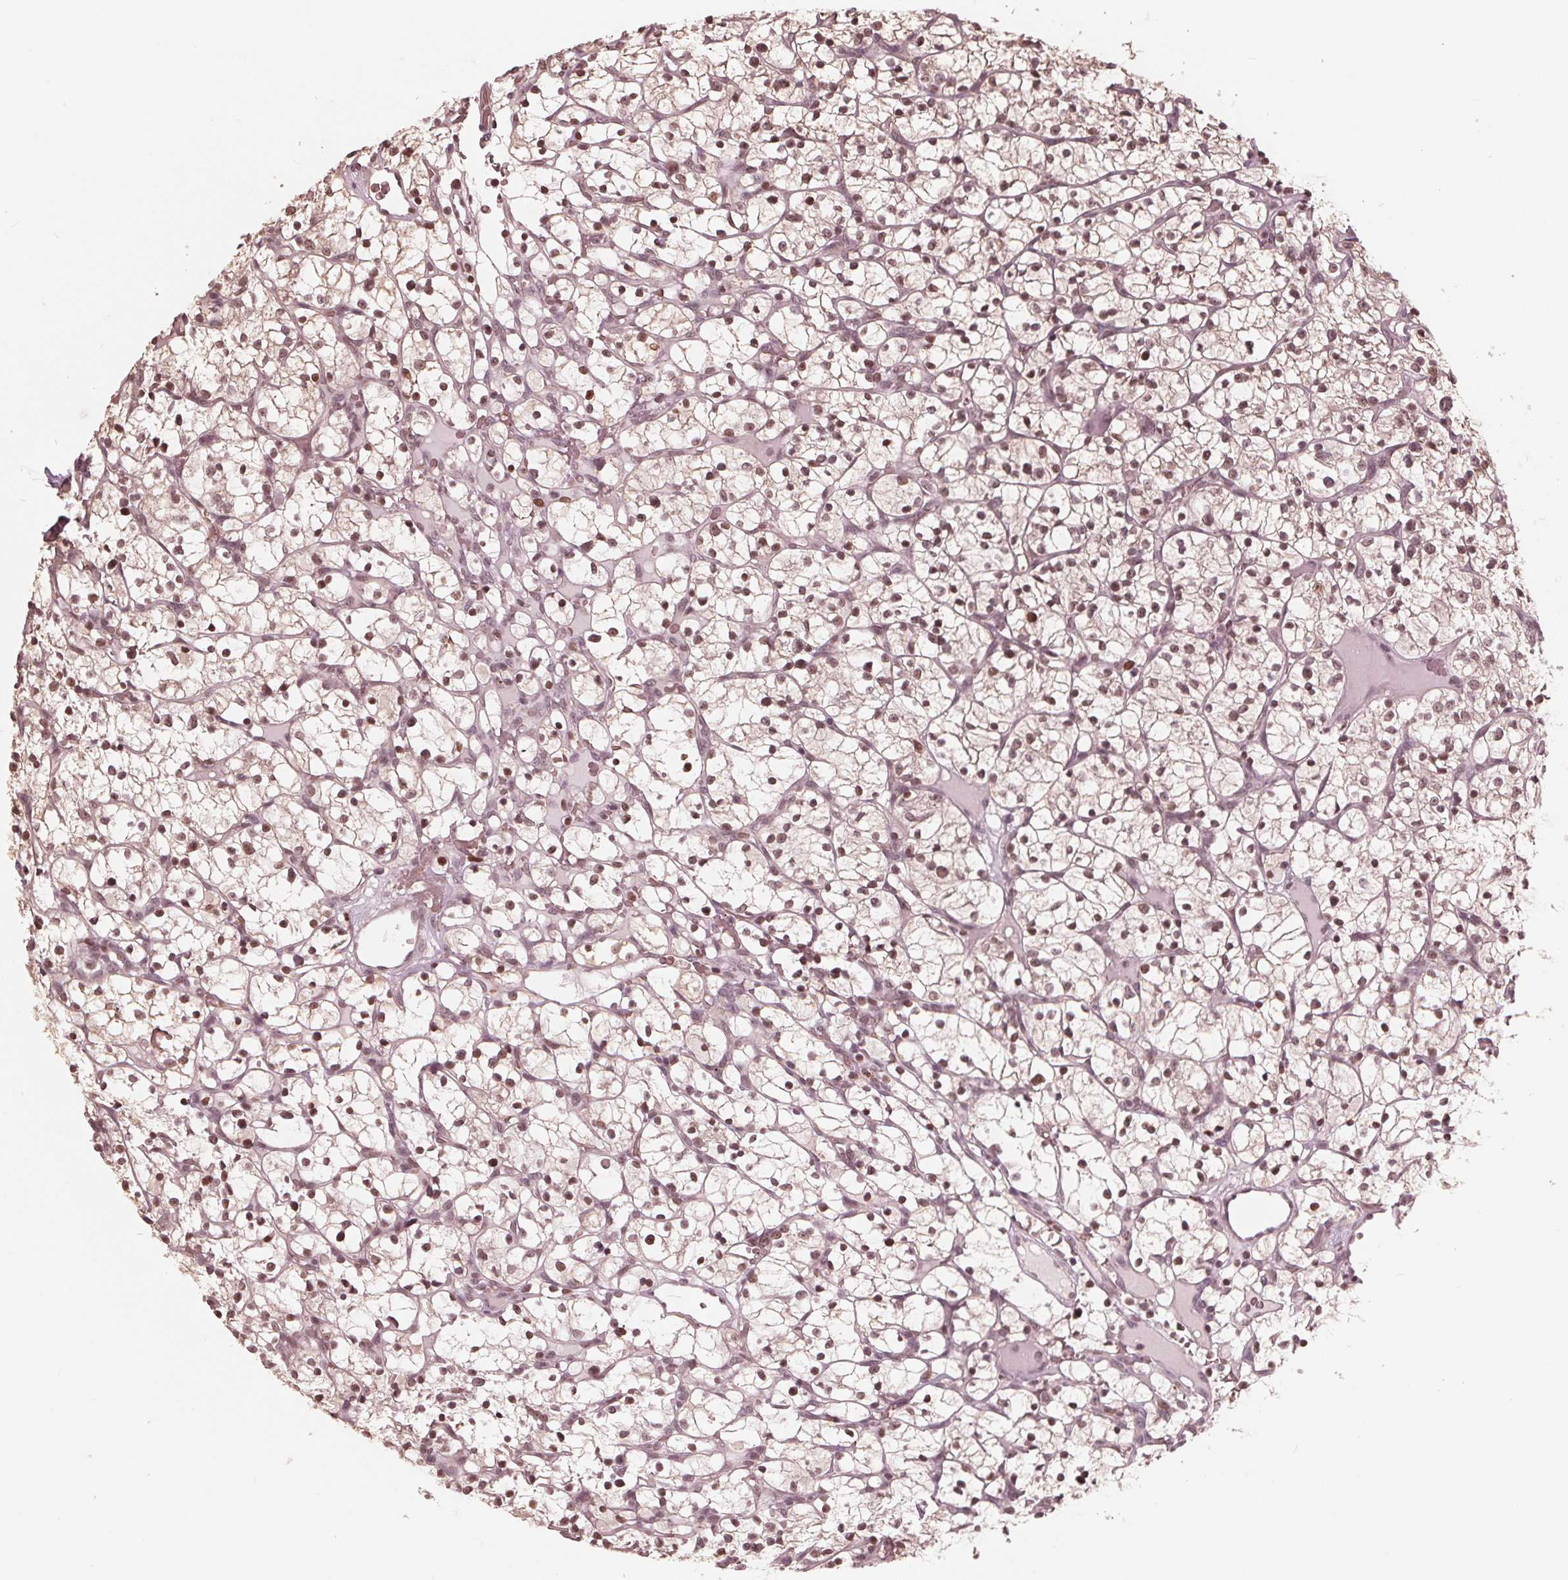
{"staining": {"intensity": "weak", "quantity": ">75%", "location": "nuclear"}, "tissue": "renal cancer", "cell_type": "Tumor cells", "image_type": "cancer", "snomed": [{"axis": "morphology", "description": "Adenocarcinoma, NOS"}, {"axis": "topography", "description": "Kidney"}], "caption": "A micrograph of renal cancer stained for a protein reveals weak nuclear brown staining in tumor cells.", "gene": "HIRIP3", "patient": {"sex": "female", "age": 64}}